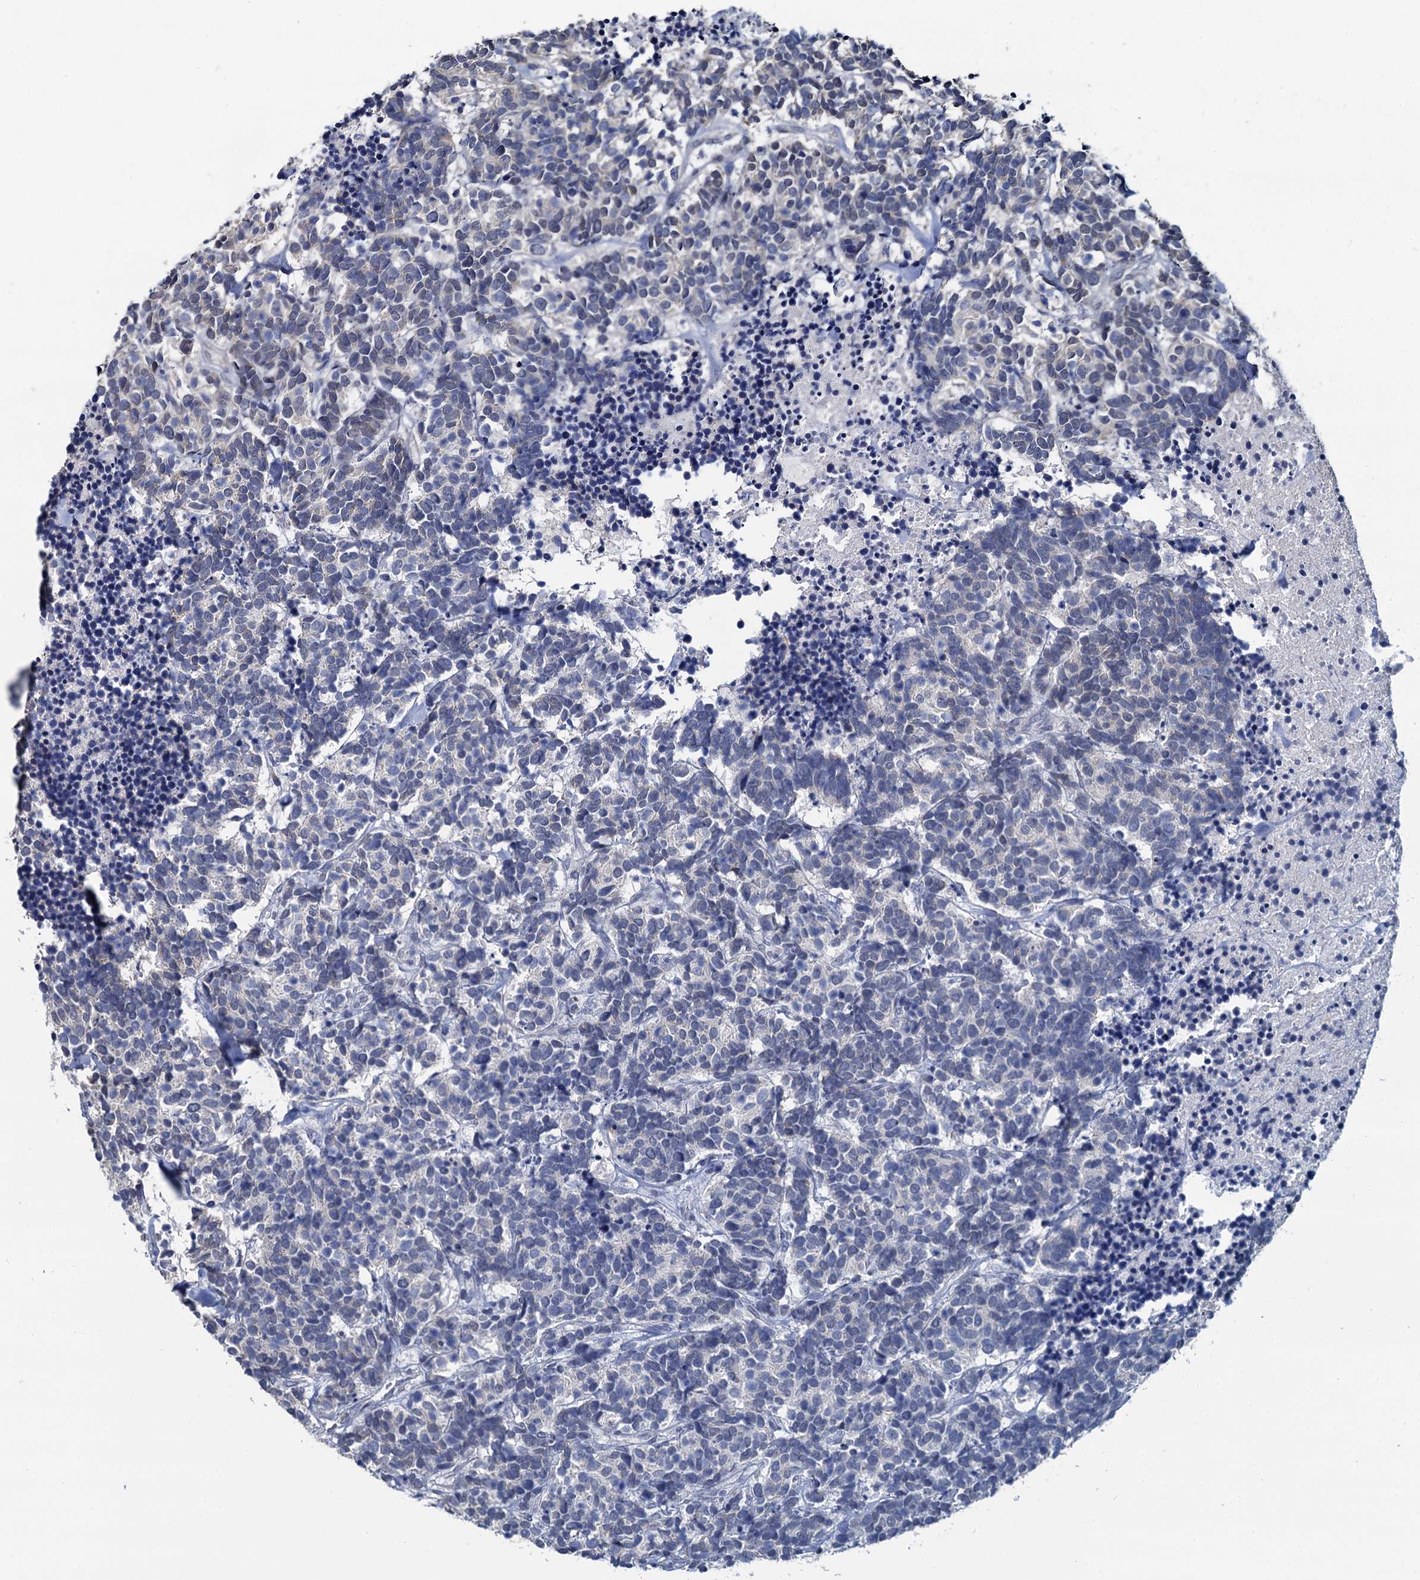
{"staining": {"intensity": "negative", "quantity": "none", "location": "none"}, "tissue": "carcinoid", "cell_type": "Tumor cells", "image_type": "cancer", "snomed": [{"axis": "morphology", "description": "Carcinoma, NOS"}, {"axis": "morphology", "description": "Carcinoid, malignant, NOS"}, {"axis": "topography", "description": "Urinary bladder"}], "caption": "Tumor cells show no significant positivity in malignant carcinoid. (DAB immunohistochemistry (IHC), high magnification).", "gene": "MIOX", "patient": {"sex": "male", "age": 57}}